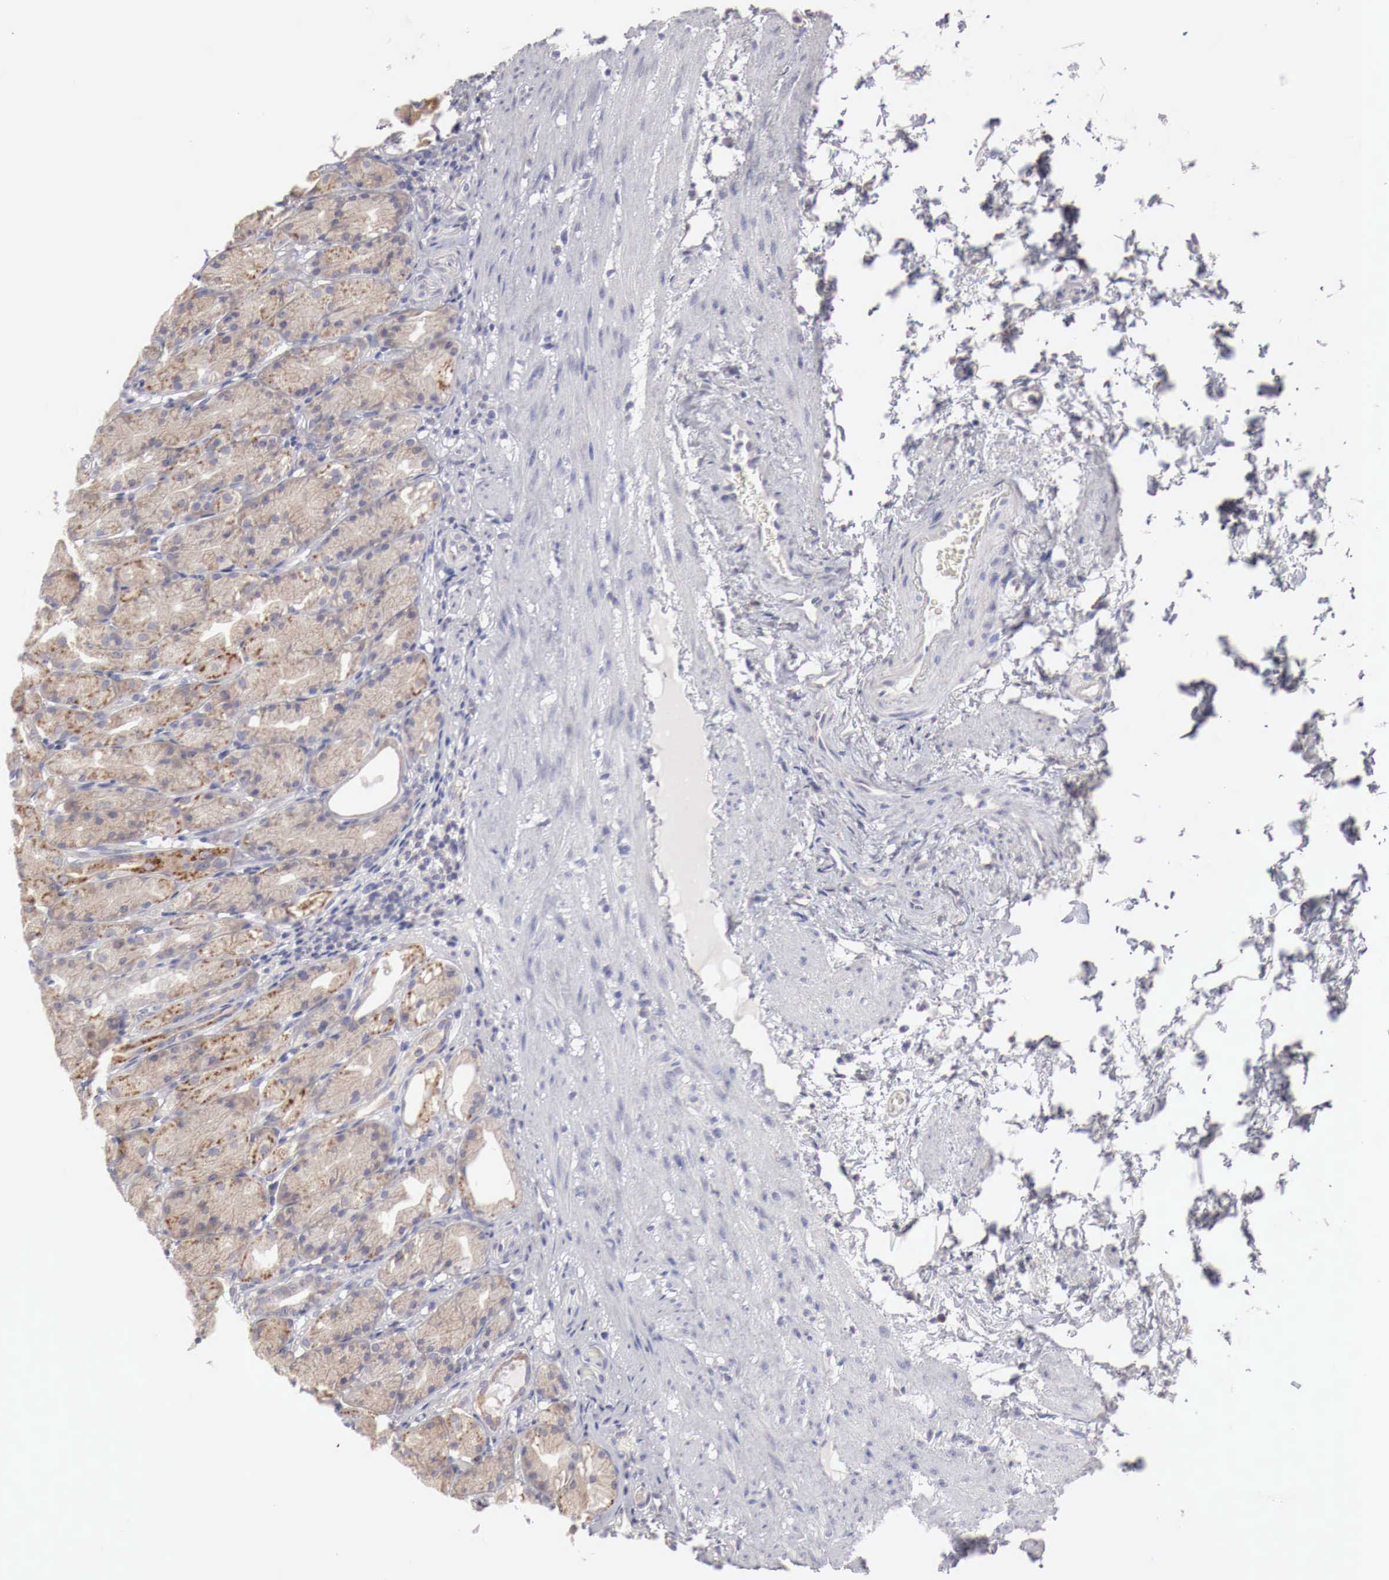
{"staining": {"intensity": "weak", "quantity": ">75%", "location": "cytoplasmic/membranous"}, "tissue": "stomach", "cell_type": "Glandular cells", "image_type": "normal", "snomed": [{"axis": "morphology", "description": "Normal tissue, NOS"}, {"axis": "topography", "description": "Stomach, upper"}], "caption": "Glandular cells show low levels of weak cytoplasmic/membranous positivity in approximately >75% of cells in unremarkable stomach.", "gene": "NSDHL", "patient": {"sex": "female", "age": 75}}